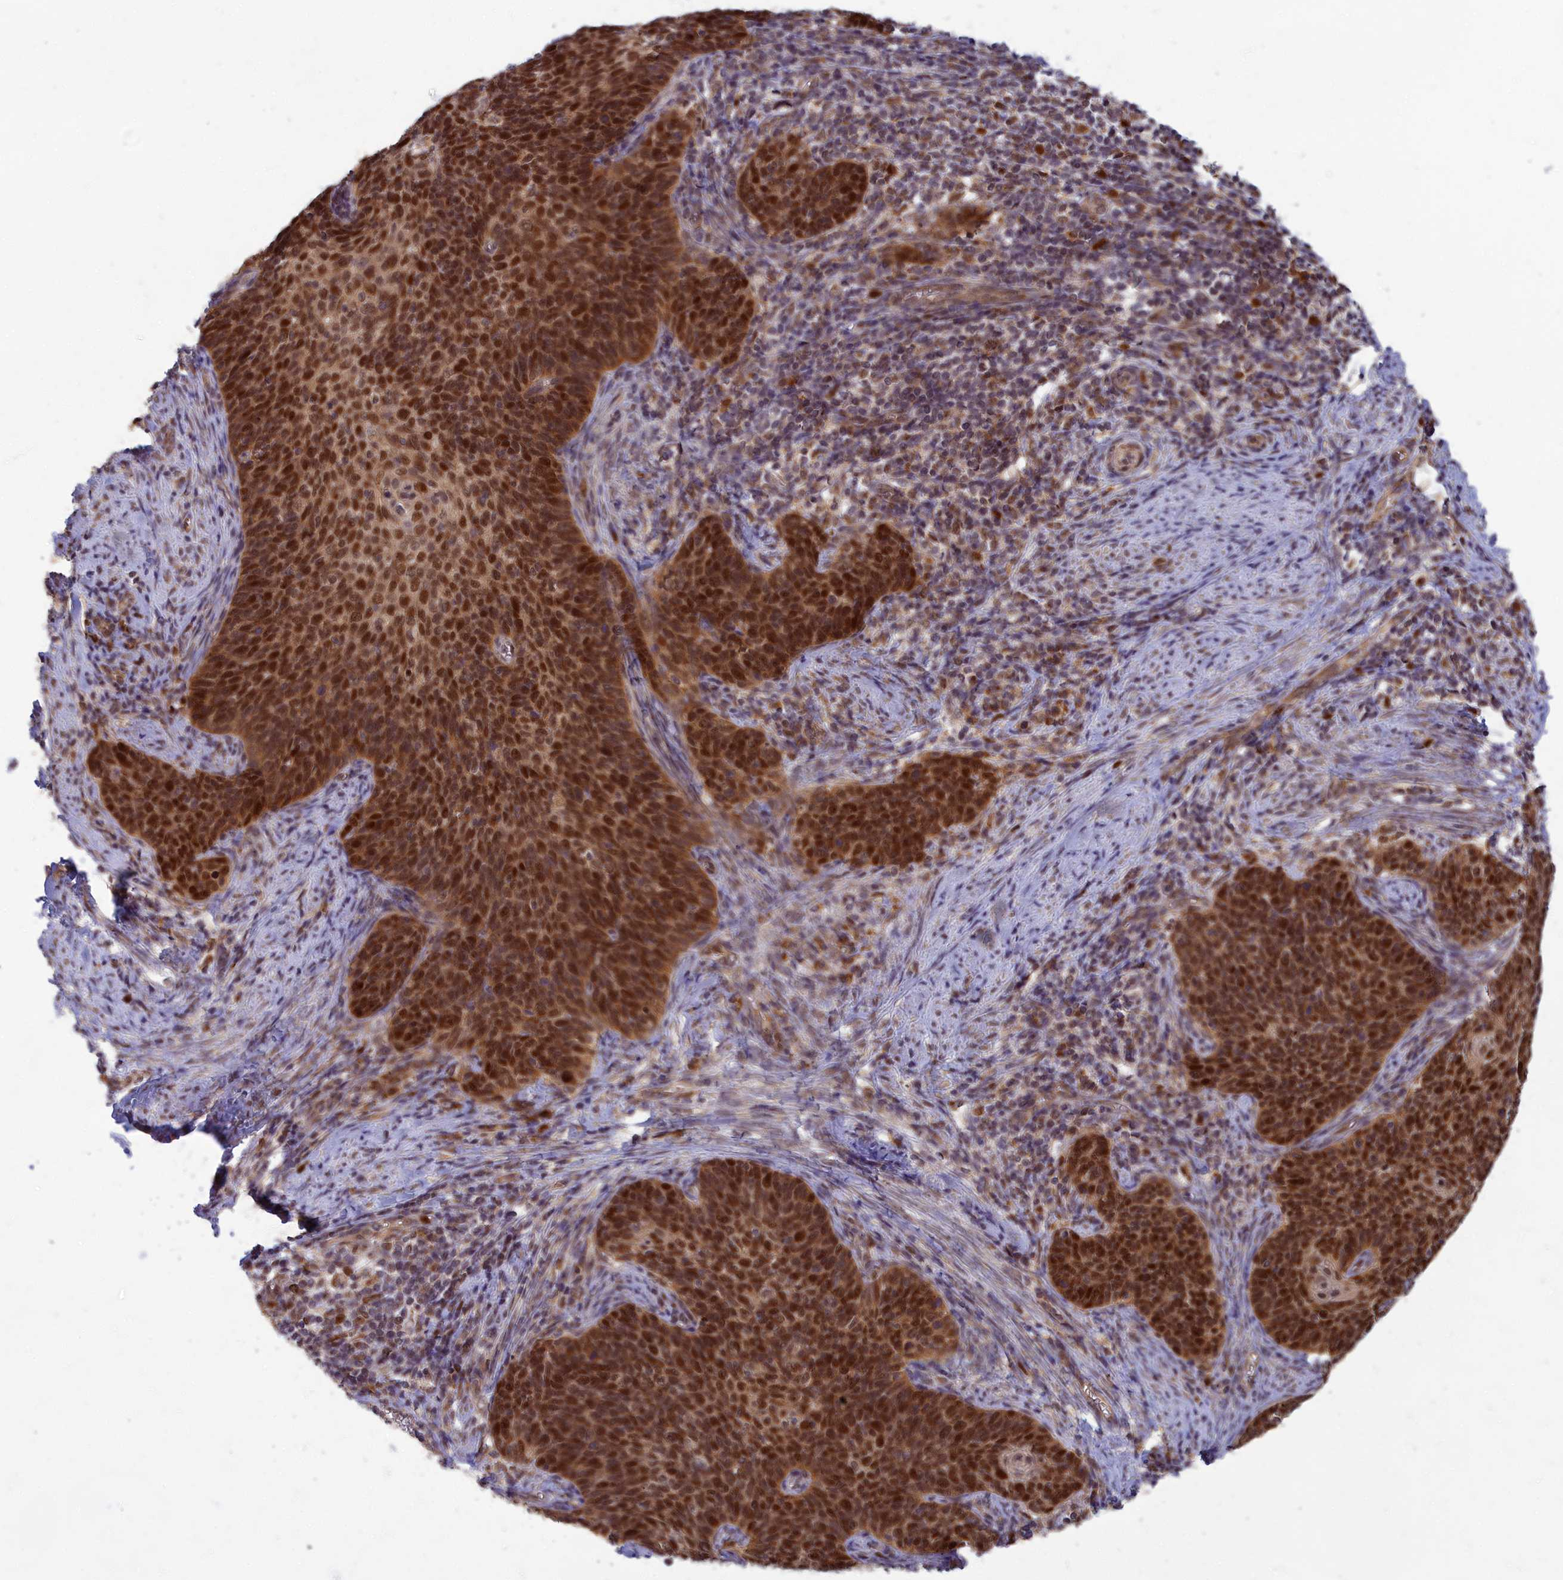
{"staining": {"intensity": "strong", "quantity": ">75%", "location": "cytoplasmic/membranous,nuclear"}, "tissue": "cervical cancer", "cell_type": "Tumor cells", "image_type": "cancer", "snomed": [{"axis": "morphology", "description": "Normal tissue, NOS"}, {"axis": "morphology", "description": "Squamous cell carcinoma, NOS"}, {"axis": "topography", "description": "Cervix"}], "caption": "Strong cytoplasmic/membranous and nuclear expression for a protein is present in about >75% of tumor cells of squamous cell carcinoma (cervical) using IHC.", "gene": "EARS2", "patient": {"sex": "female", "age": 39}}